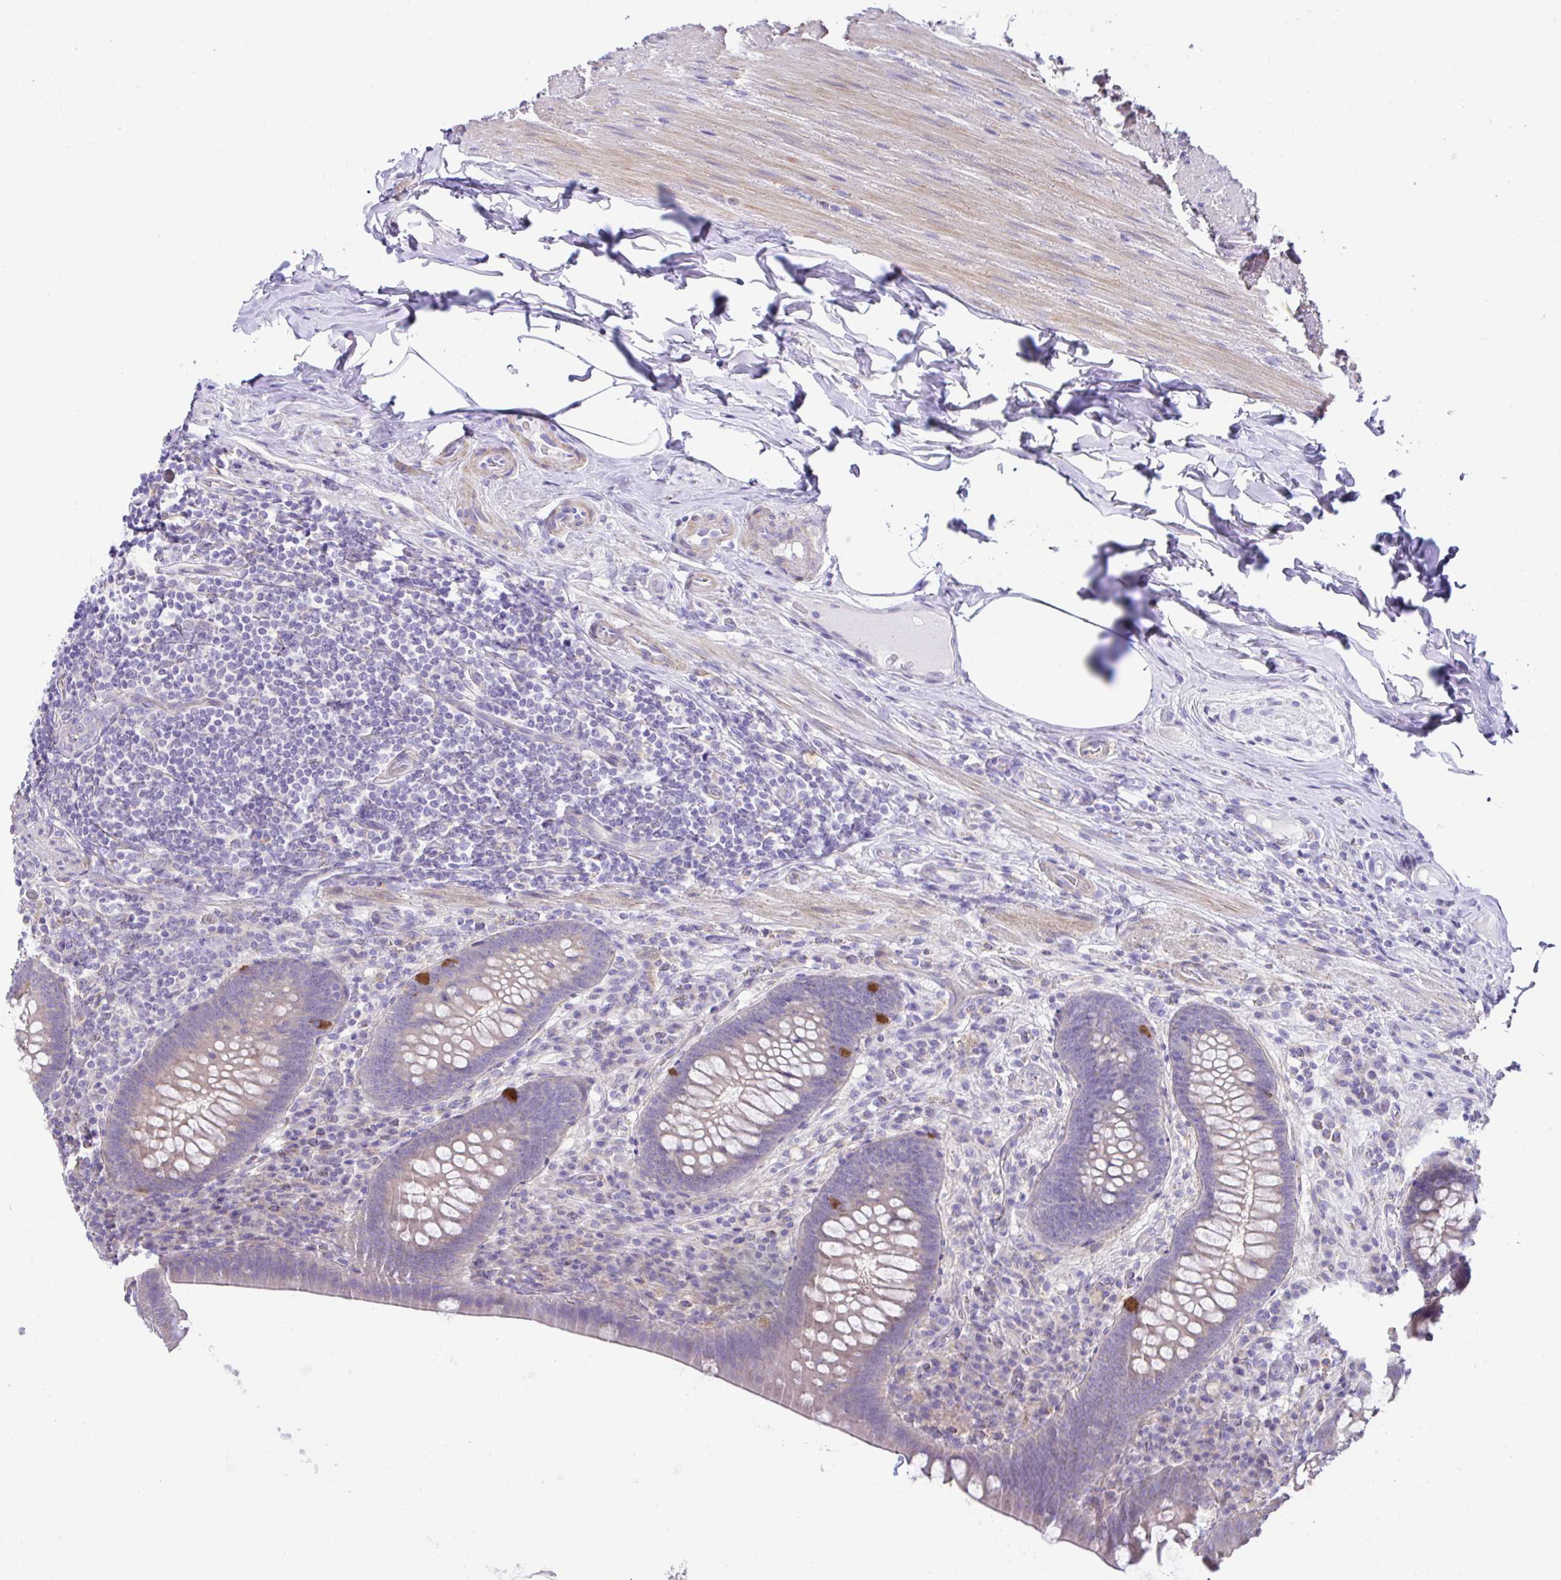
{"staining": {"intensity": "strong", "quantity": "<25%", "location": "cytoplasmic/membranous"}, "tissue": "appendix", "cell_type": "Glandular cells", "image_type": "normal", "snomed": [{"axis": "morphology", "description": "Normal tissue, NOS"}, {"axis": "topography", "description": "Appendix"}], "caption": "Brown immunohistochemical staining in benign appendix reveals strong cytoplasmic/membranous positivity in approximately <25% of glandular cells.", "gene": "OR4P4", "patient": {"sex": "male", "age": 71}}